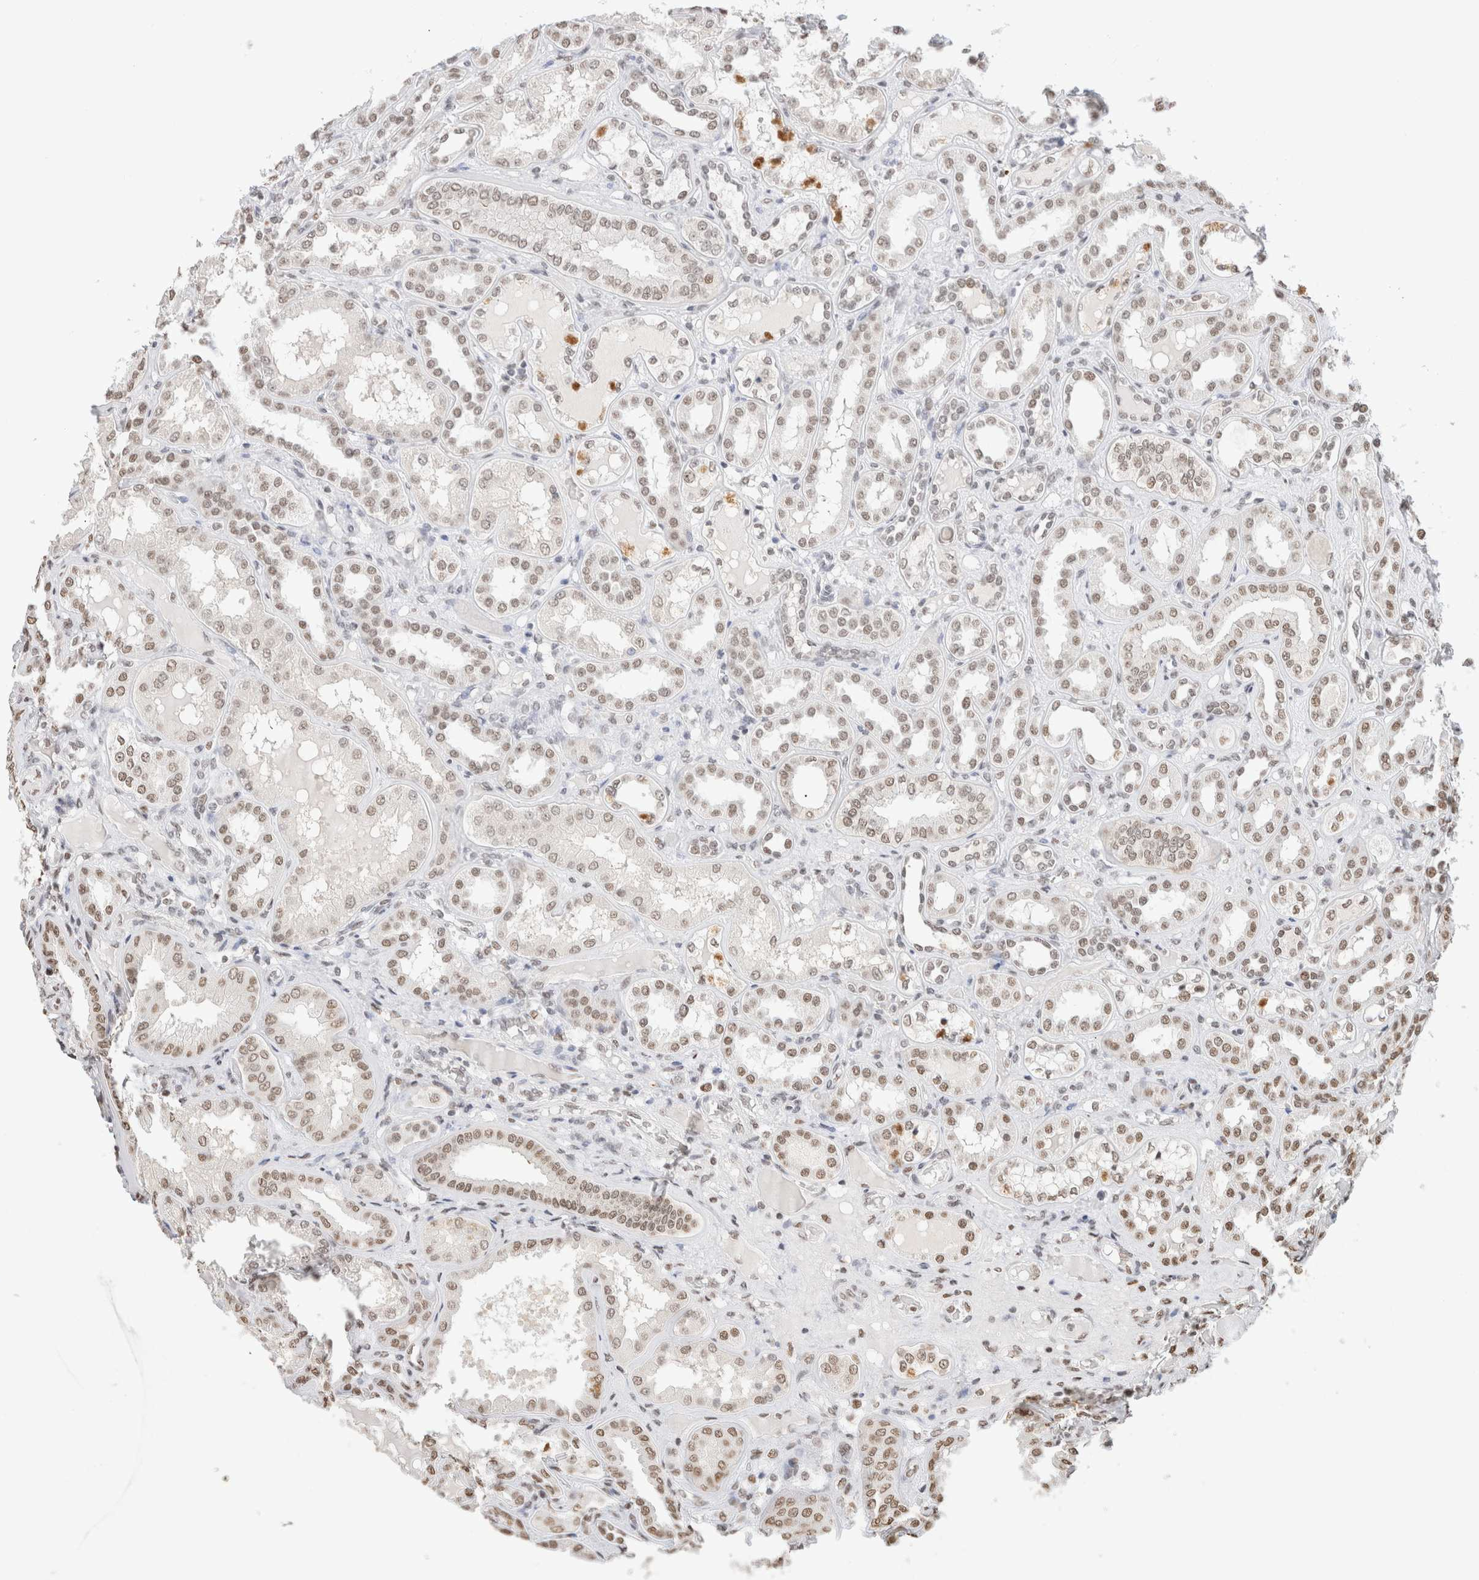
{"staining": {"intensity": "moderate", "quantity": "<25%", "location": "nuclear"}, "tissue": "kidney", "cell_type": "Cells in glomeruli", "image_type": "normal", "snomed": [{"axis": "morphology", "description": "Normal tissue, NOS"}, {"axis": "topography", "description": "Kidney"}], "caption": "A brown stain highlights moderate nuclear expression of a protein in cells in glomeruli of unremarkable kidney. (DAB (3,3'-diaminobenzidine) IHC with brightfield microscopy, high magnification).", "gene": "SUPT3H", "patient": {"sex": "female", "age": 56}}